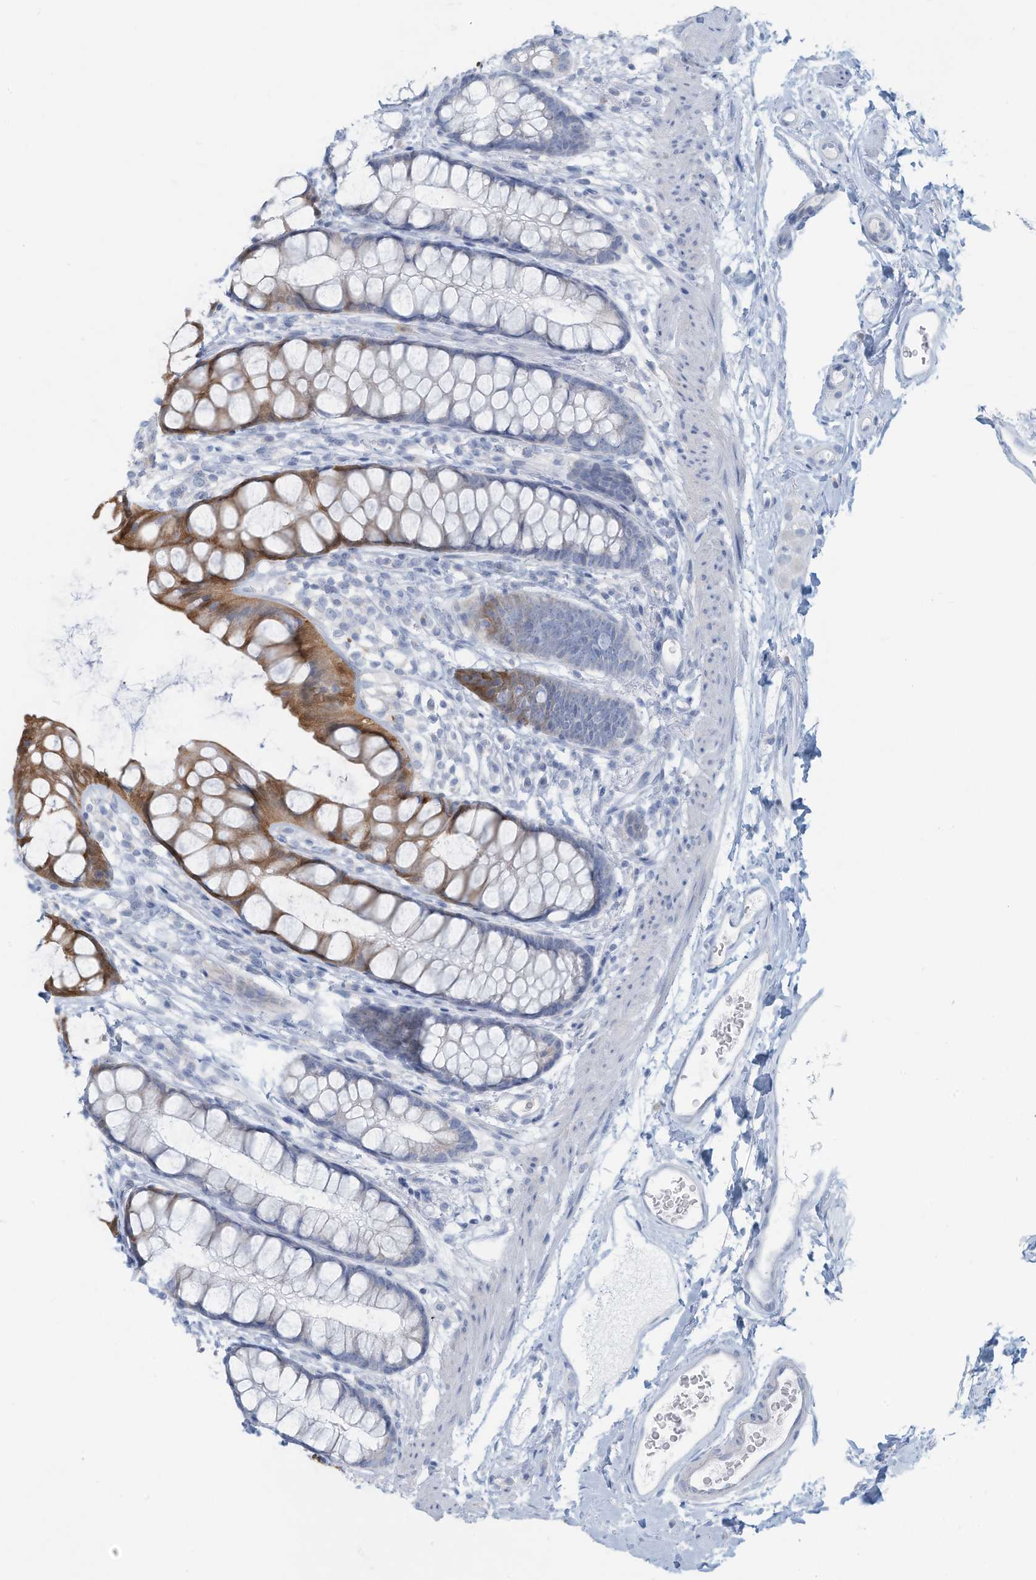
{"staining": {"intensity": "moderate", "quantity": "25%-75%", "location": "cytoplasmic/membranous"}, "tissue": "rectum", "cell_type": "Glandular cells", "image_type": "normal", "snomed": [{"axis": "morphology", "description": "Normal tissue, NOS"}, {"axis": "topography", "description": "Rectum"}], "caption": "Glandular cells display medium levels of moderate cytoplasmic/membranous expression in approximately 25%-75% of cells in unremarkable rectum. Using DAB (3,3'-diaminobenzidine) (brown) and hematoxylin (blue) stains, captured at high magnification using brightfield microscopy.", "gene": "ERI2", "patient": {"sex": "female", "age": 65}}